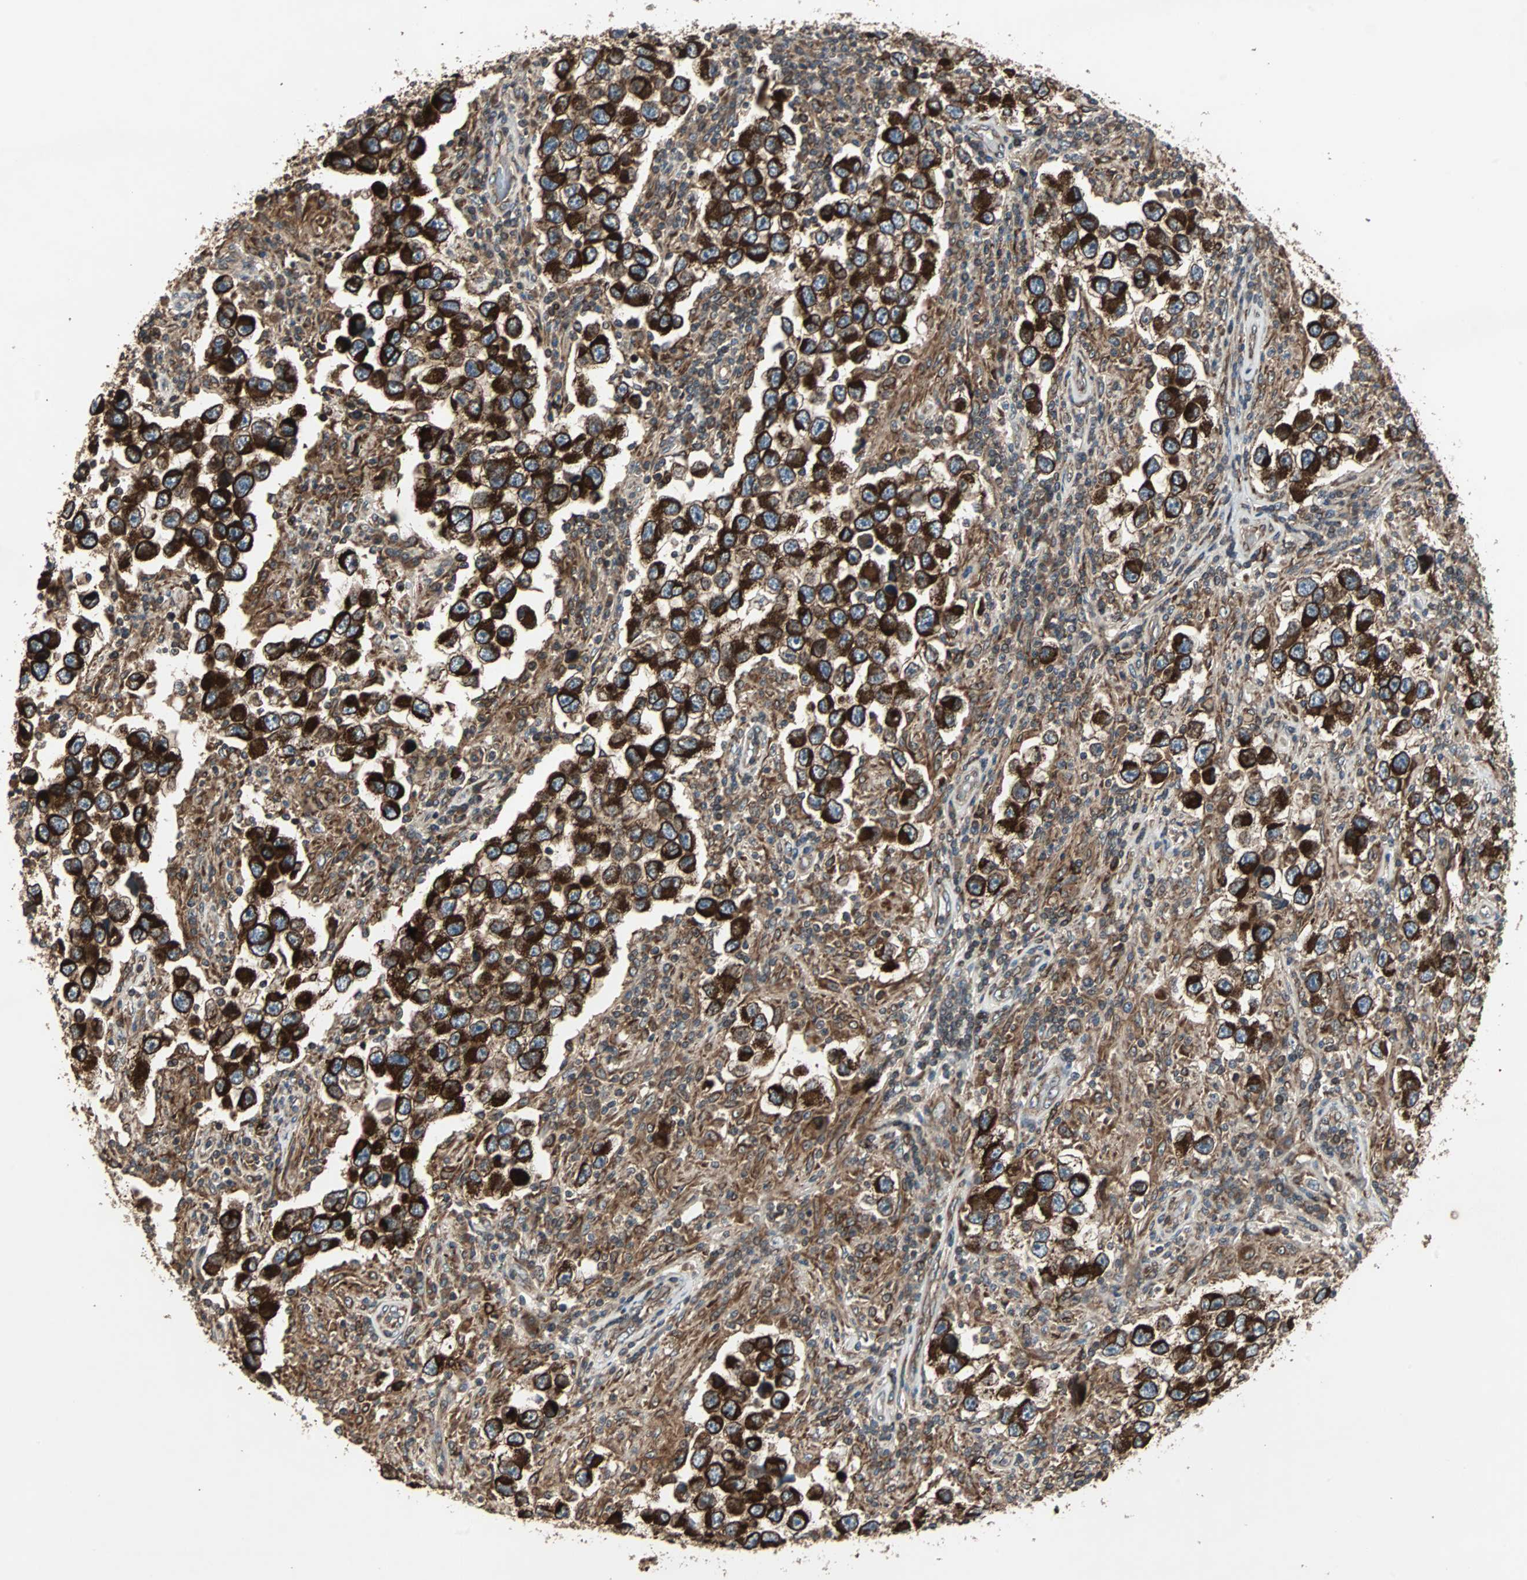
{"staining": {"intensity": "strong", "quantity": ">75%", "location": "cytoplasmic/membranous"}, "tissue": "testis cancer", "cell_type": "Tumor cells", "image_type": "cancer", "snomed": [{"axis": "morphology", "description": "Carcinoma, Embryonal, NOS"}, {"axis": "topography", "description": "Testis"}], "caption": "Testis cancer (embryonal carcinoma) stained with a protein marker demonstrates strong staining in tumor cells.", "gene": "RAB7A", "patient": {"sex": "male", "age": 21}}